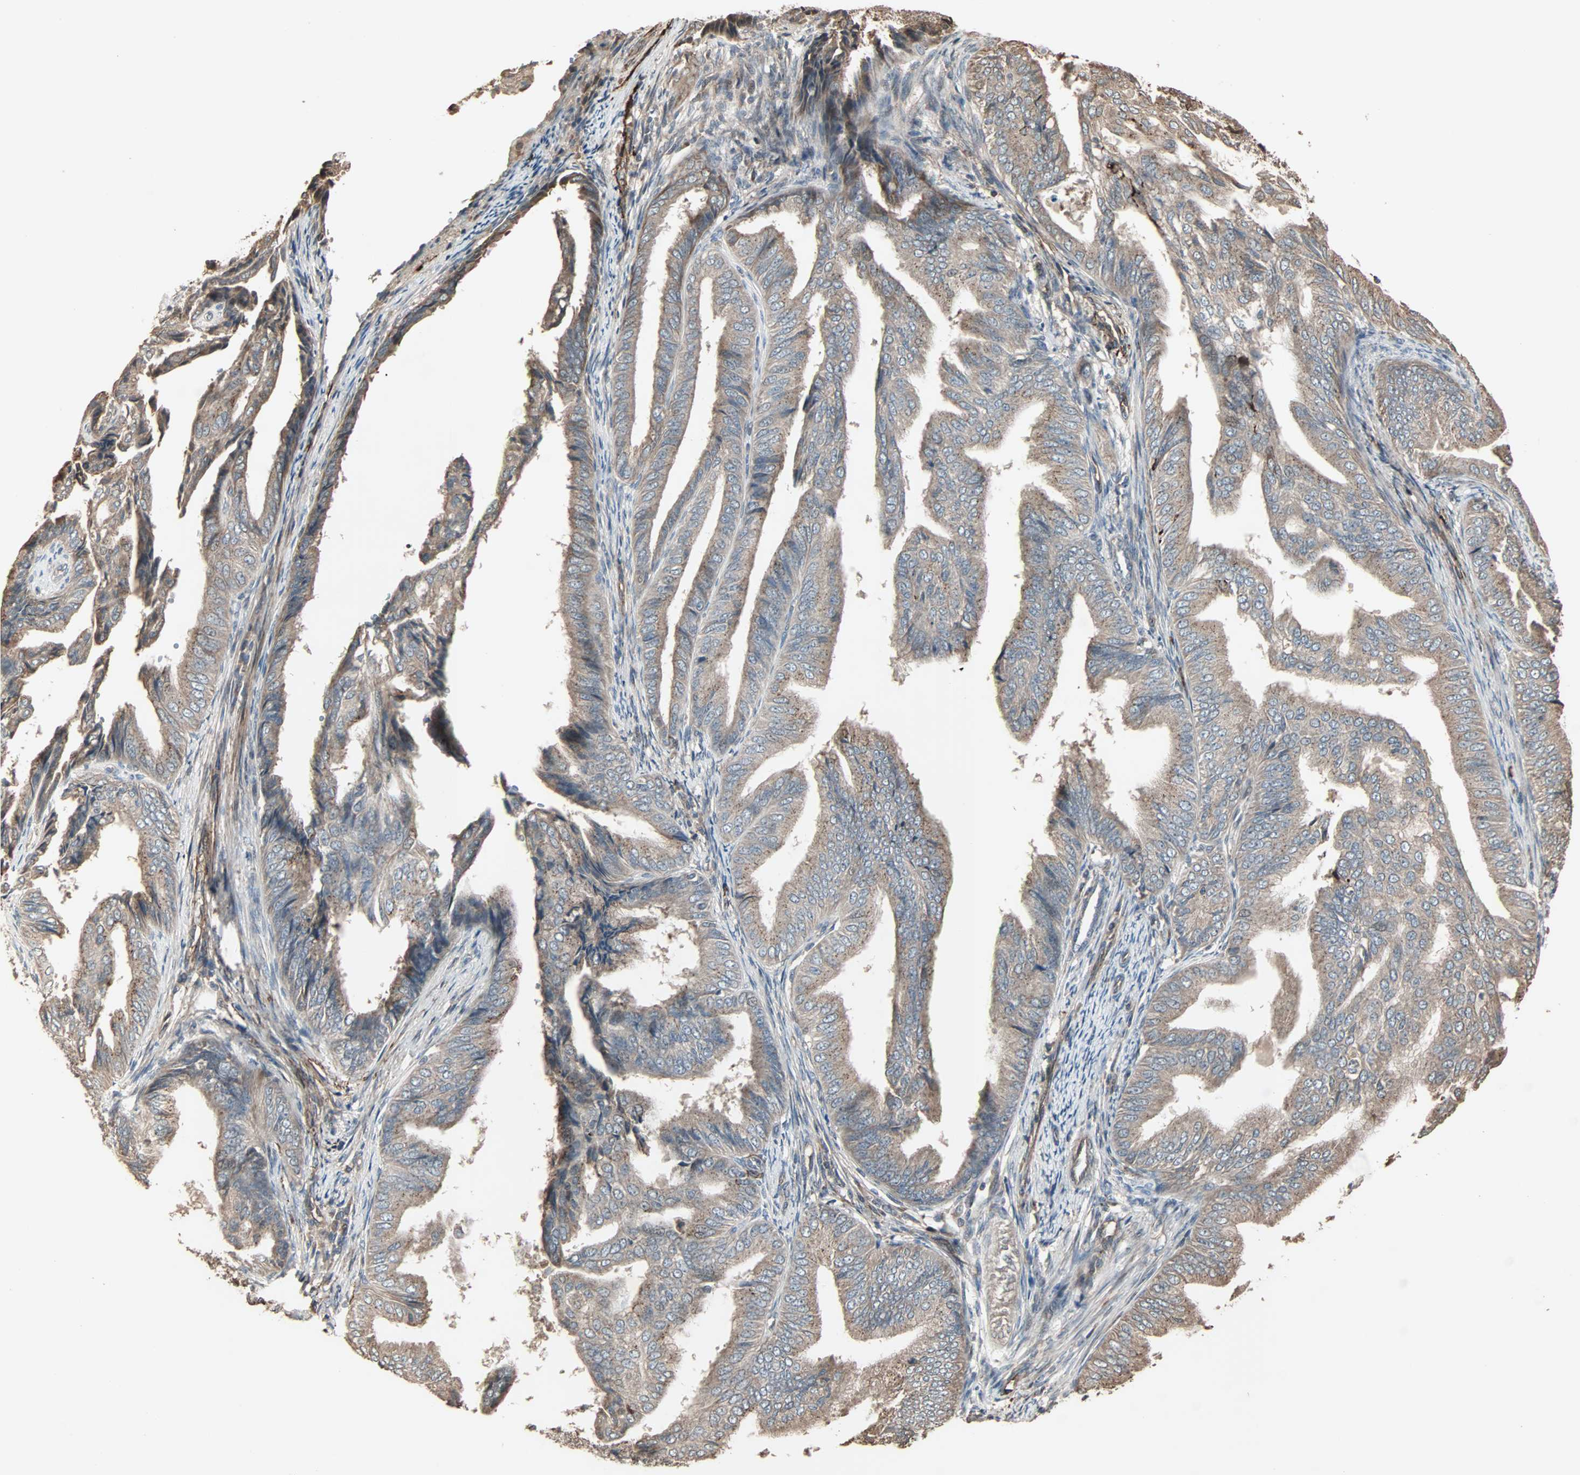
{"staining": {"intensity": "moderate", "quantity": ">75%", "location": "cytoplasmic/membranous"}, "tissue": "endometrial cancer", "cell_type": "Tumor cells", "image_type": "cancer", "snomed": [{"axis": "morphology", "description": "Adenocarcinoma, NOS"}, {"axis": "topography", "description": "Endometrium"}], "caption": "Human endometrial cancer (adenocarcinoma) stained with a protein marker displays moderate staining in tumor cells.", "gene": "CALCRL", "patient": {"sex": "female", "age": 58}}